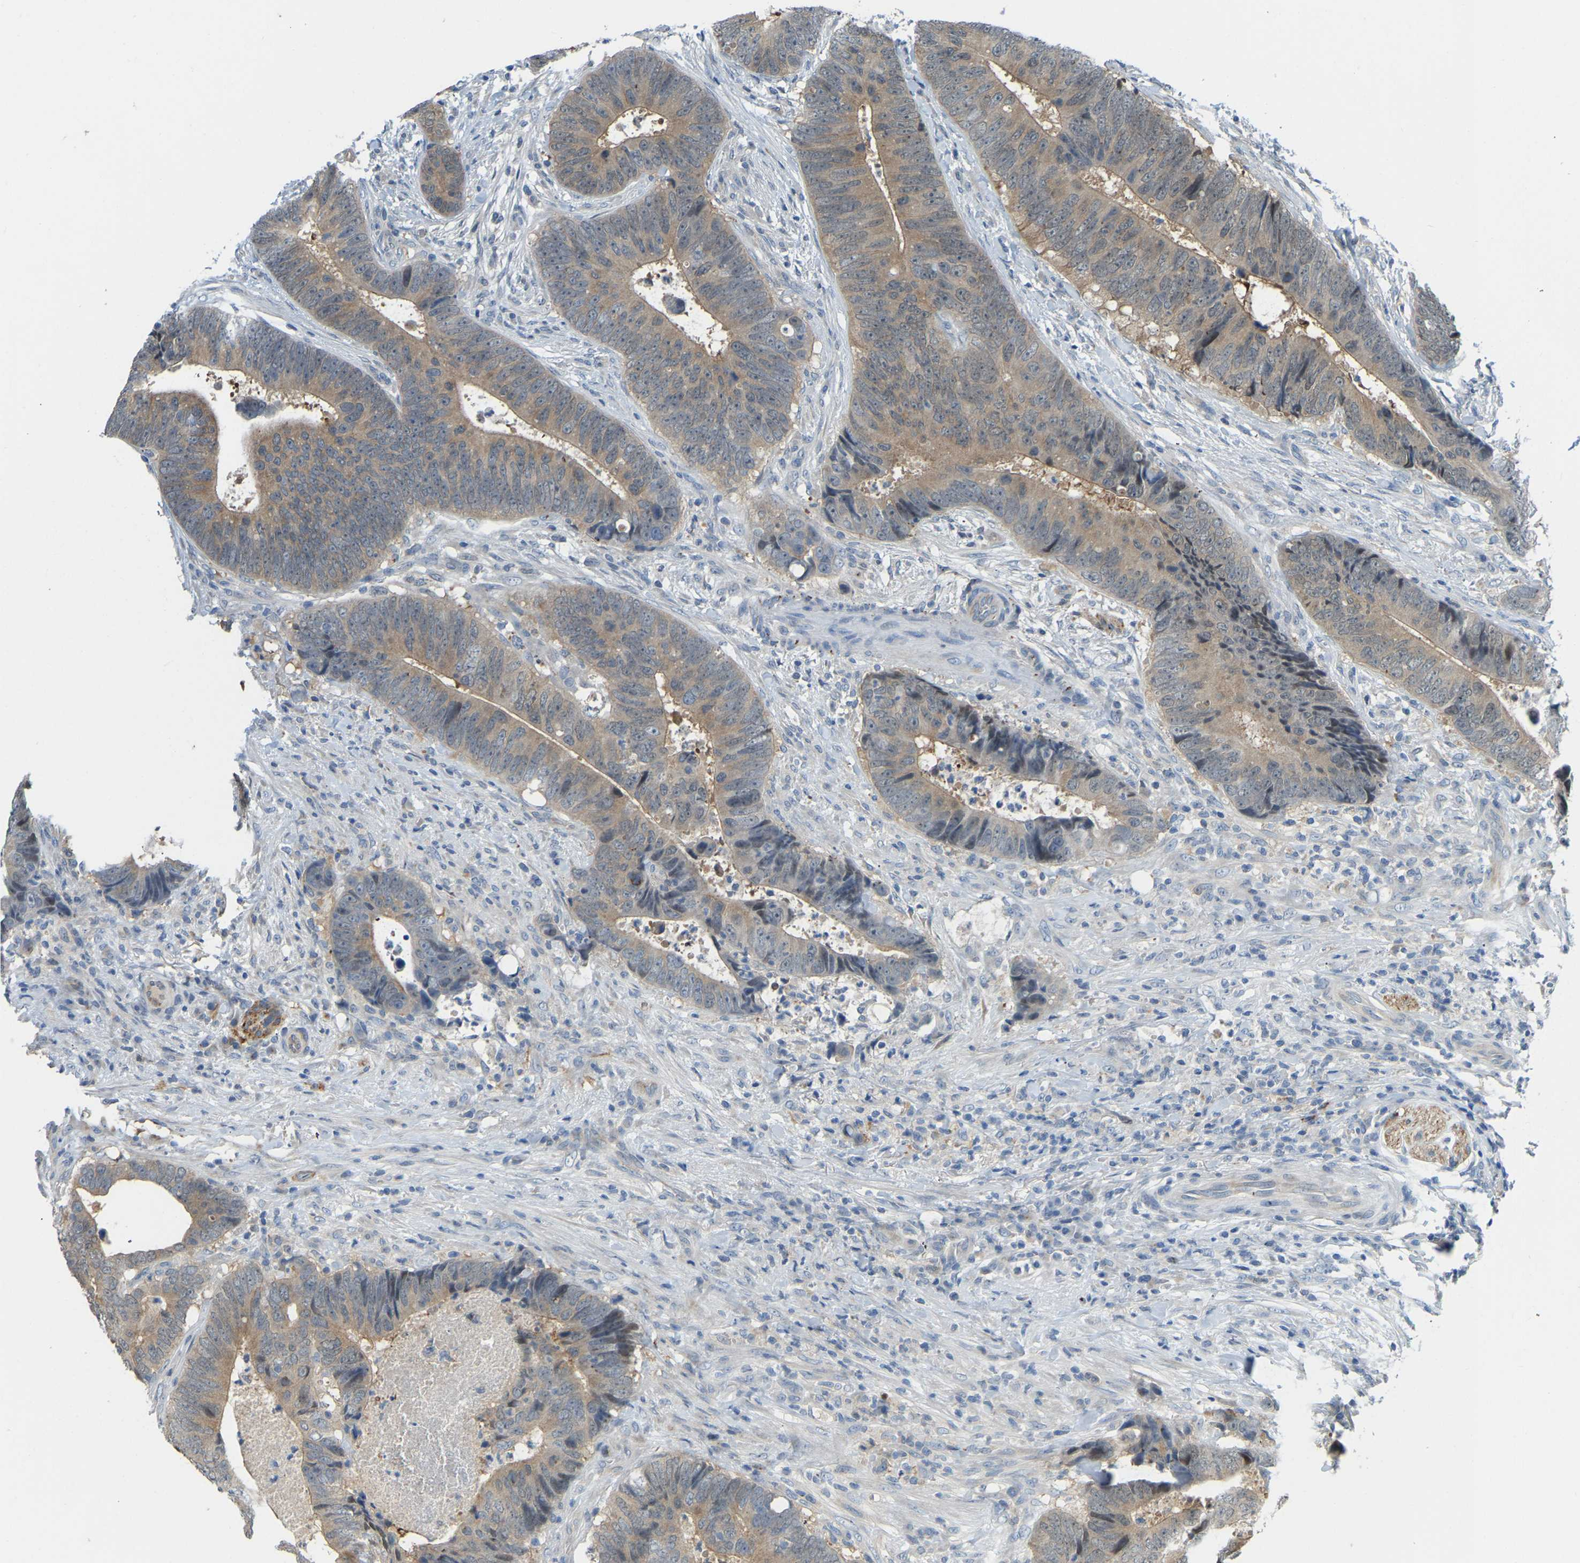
{"staining": {"intensity": "moderate", "quantity": ">75%", "location": "cytoplasmic/membranous"}, "tissue": "colorectal cancer", "cell_type": "Tumor cells", "image_type": "cancer", "snomed": [{"axis": "morphology", "description": "Adenocarcinoma, NOS"}, {"axis": "topography", "description": "Colon"}], "caption": "An image of colorectal cancer stained for a protein exhibits moderate cytoplasmic/membranous brown staining in tumor cells.", "gene": "NME8", "patient": {"sex": "male", "age": 56}}